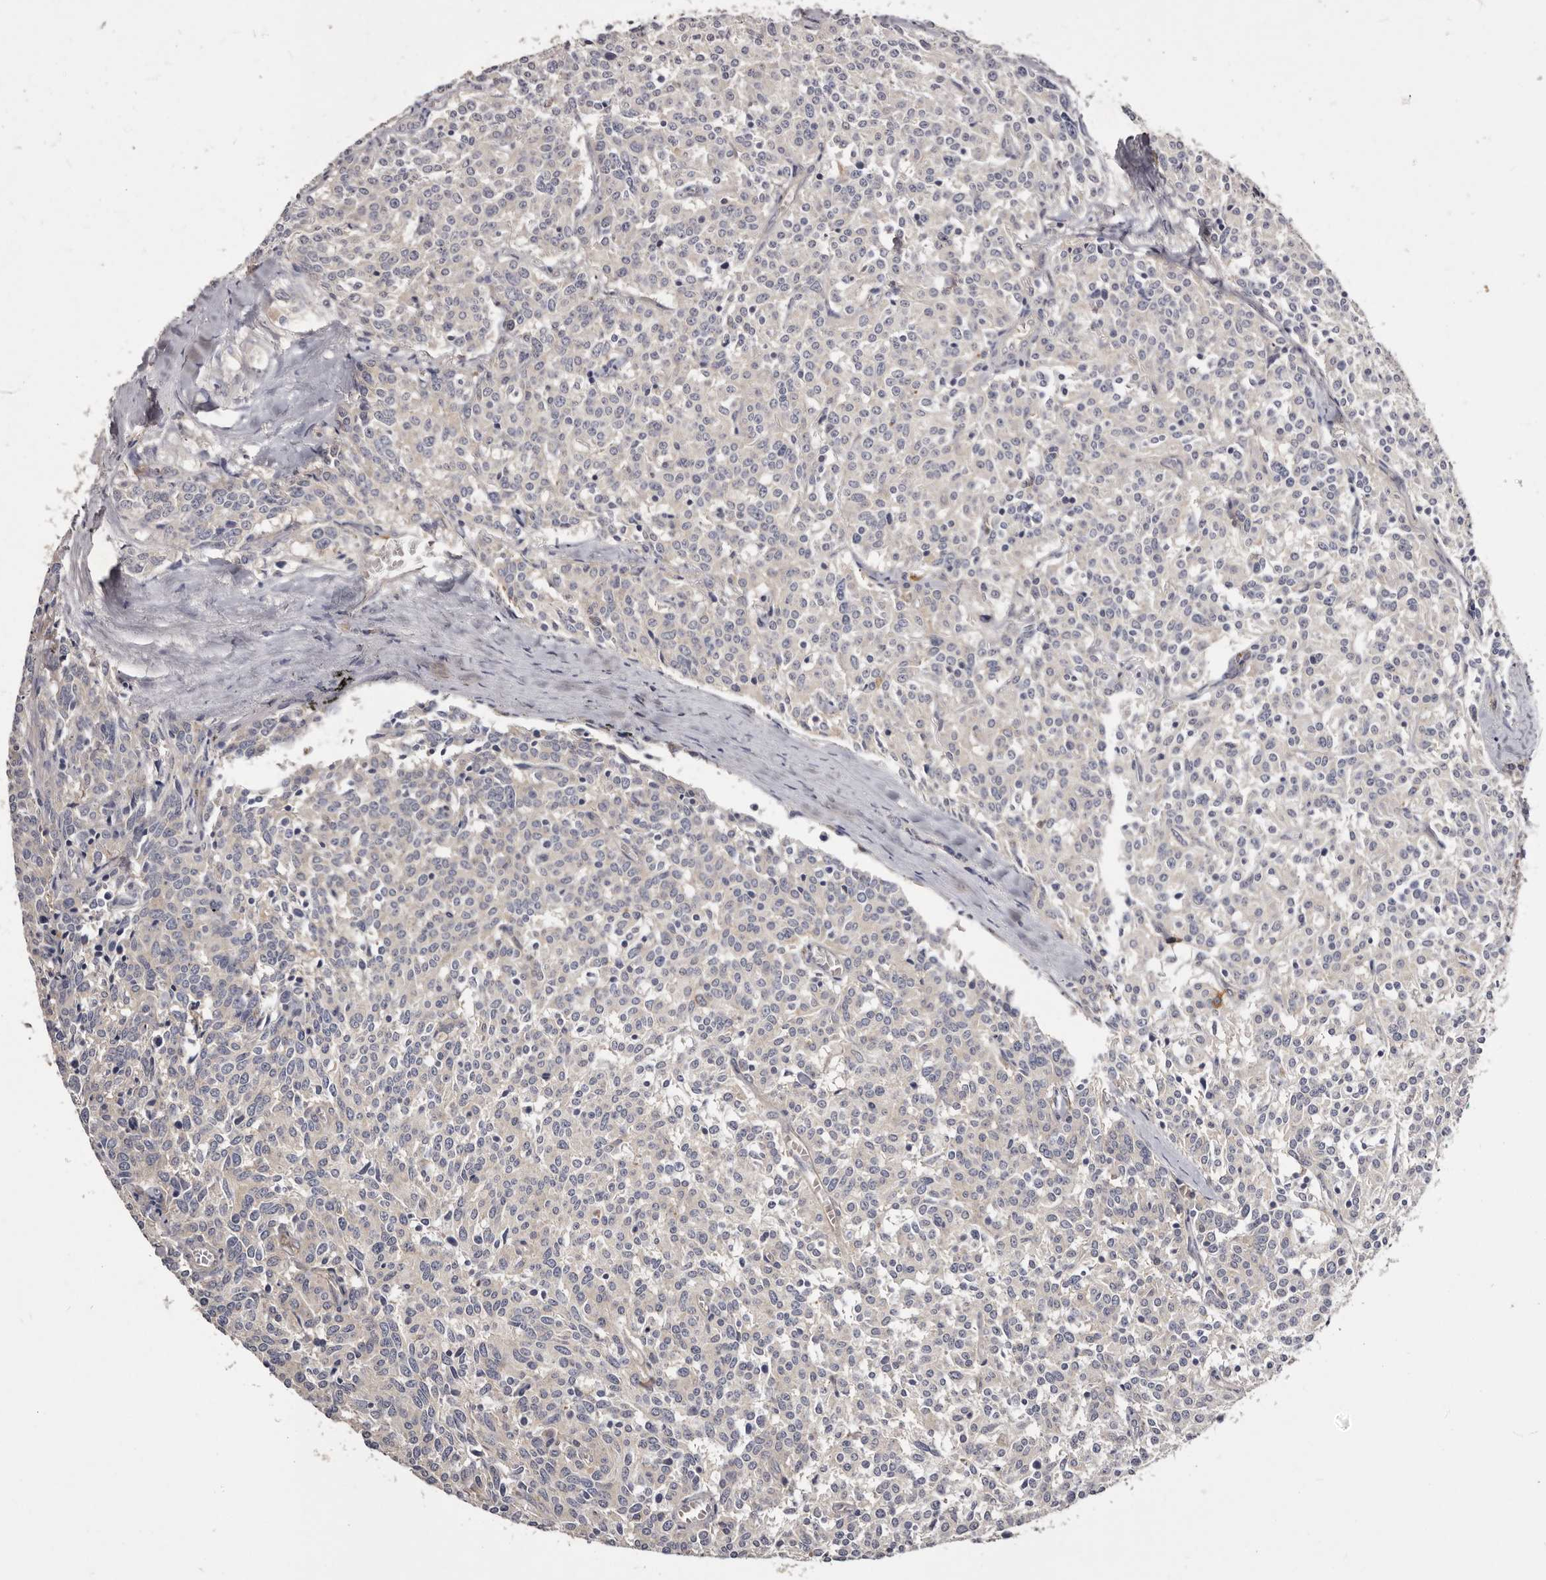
{"staining": {"intensity": "negative", "quantity": "none", "location": "none"}, "tissue": "carcinoid", "cell_type": "Tumor cells", "image_type": "cancer", "snomed": [{"axis": "morphology", "description": "Carcinoid, malignant, NOS"}, {"axis": "topography", "description": "Lung"}], "caption": "Tumor cells are negative for protein expression in human malignant carcinoid.", "gene": "LTV1", "patient": {"sex": "female", "age": 46}}